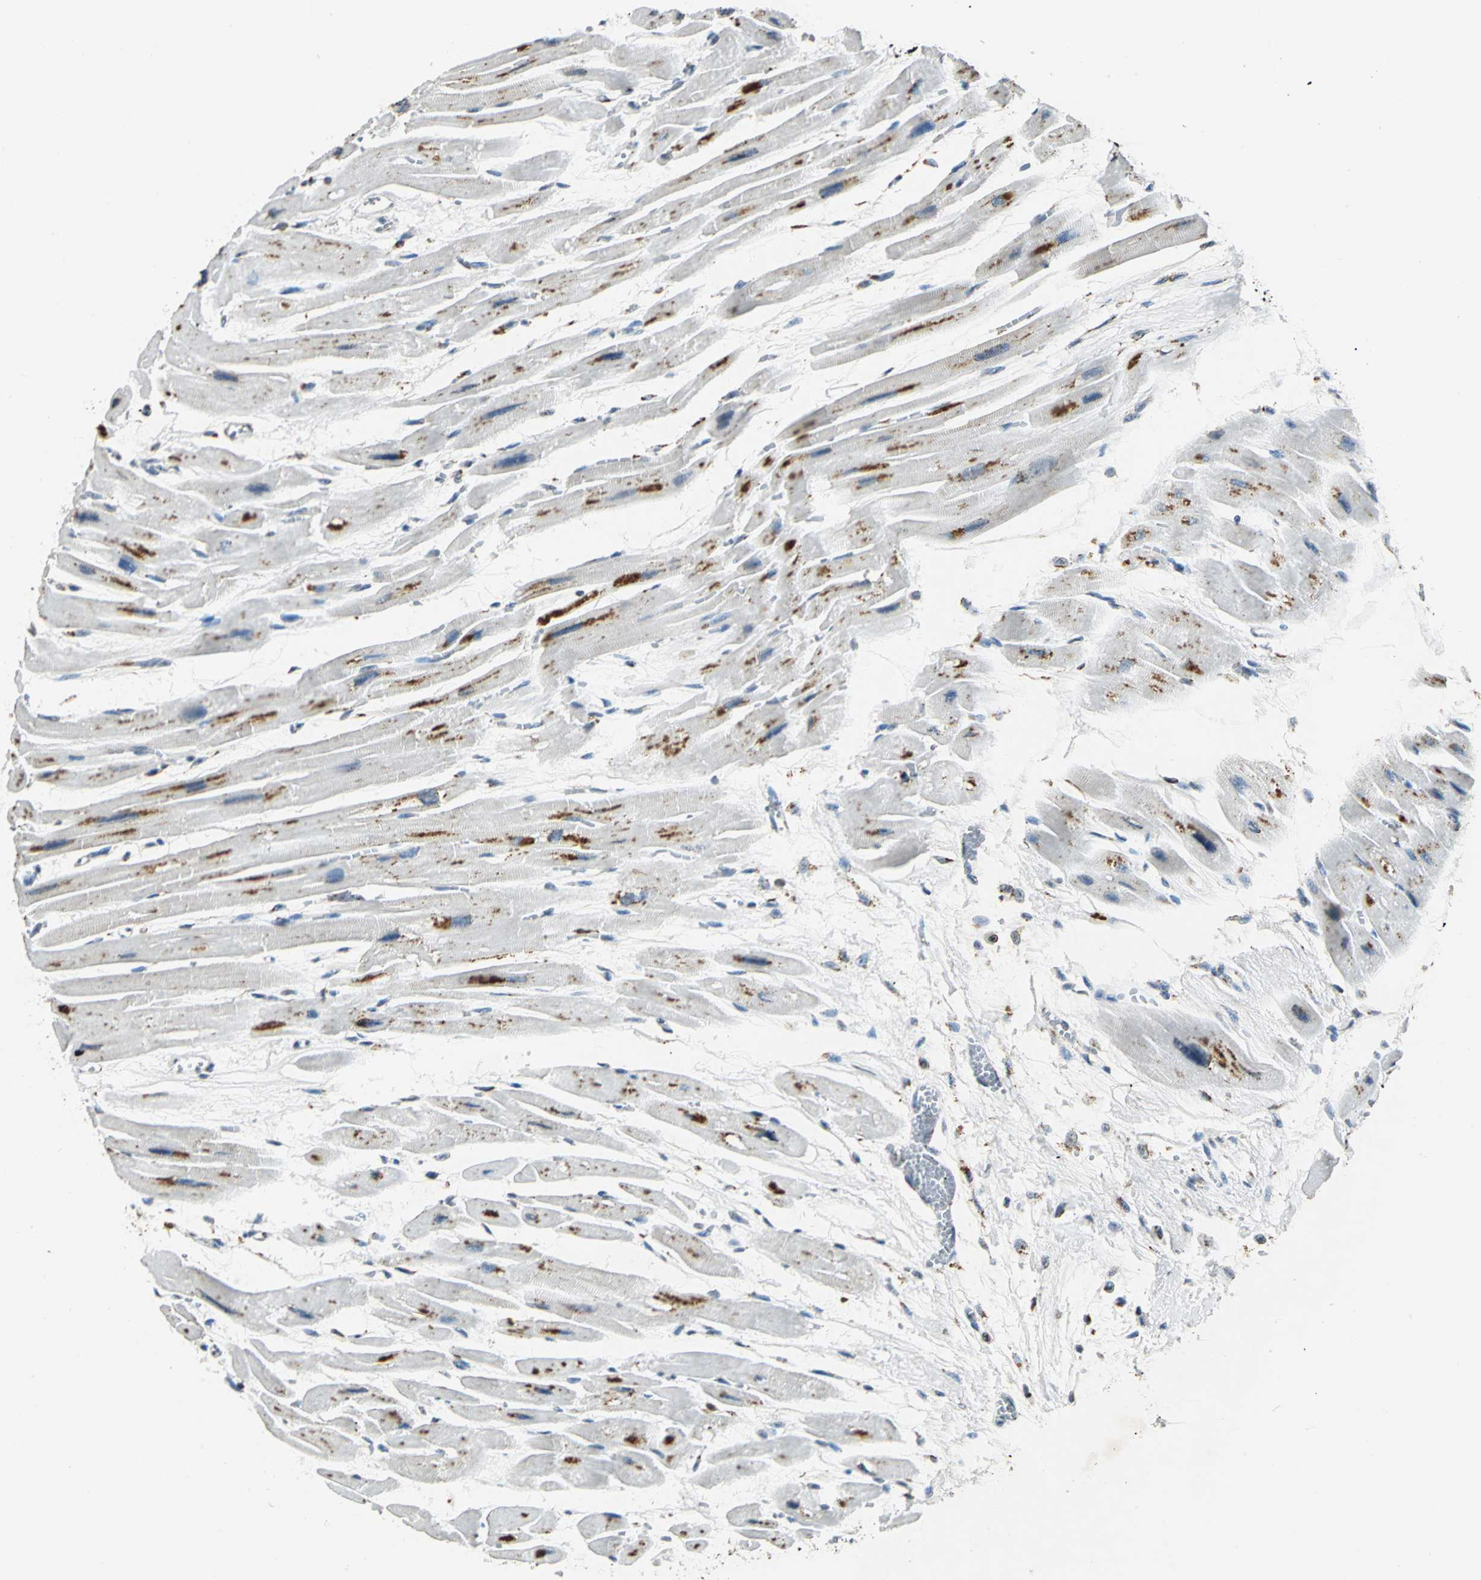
{"staining": {"intensity": "moderate", "quantity": "25%-75%", "location": "cytoplasmic/membranous"}, "tissue": "heart muscle", "cell_type": "Cardiomyocytes", "image_type": "normal", "snomed": [{"axis": "morphology", "description": "Normal tissue, NOS"}, {"axis": "topography", "description": "Heart"}], "caption": "The immunohistochemical stain highlights moderate cytoplasmic/membranous positivity in cardiomyocytes of unremarkable heart muscle.", "gene": "TMEM115", "patient": {"sex": "female", "age": 54}}